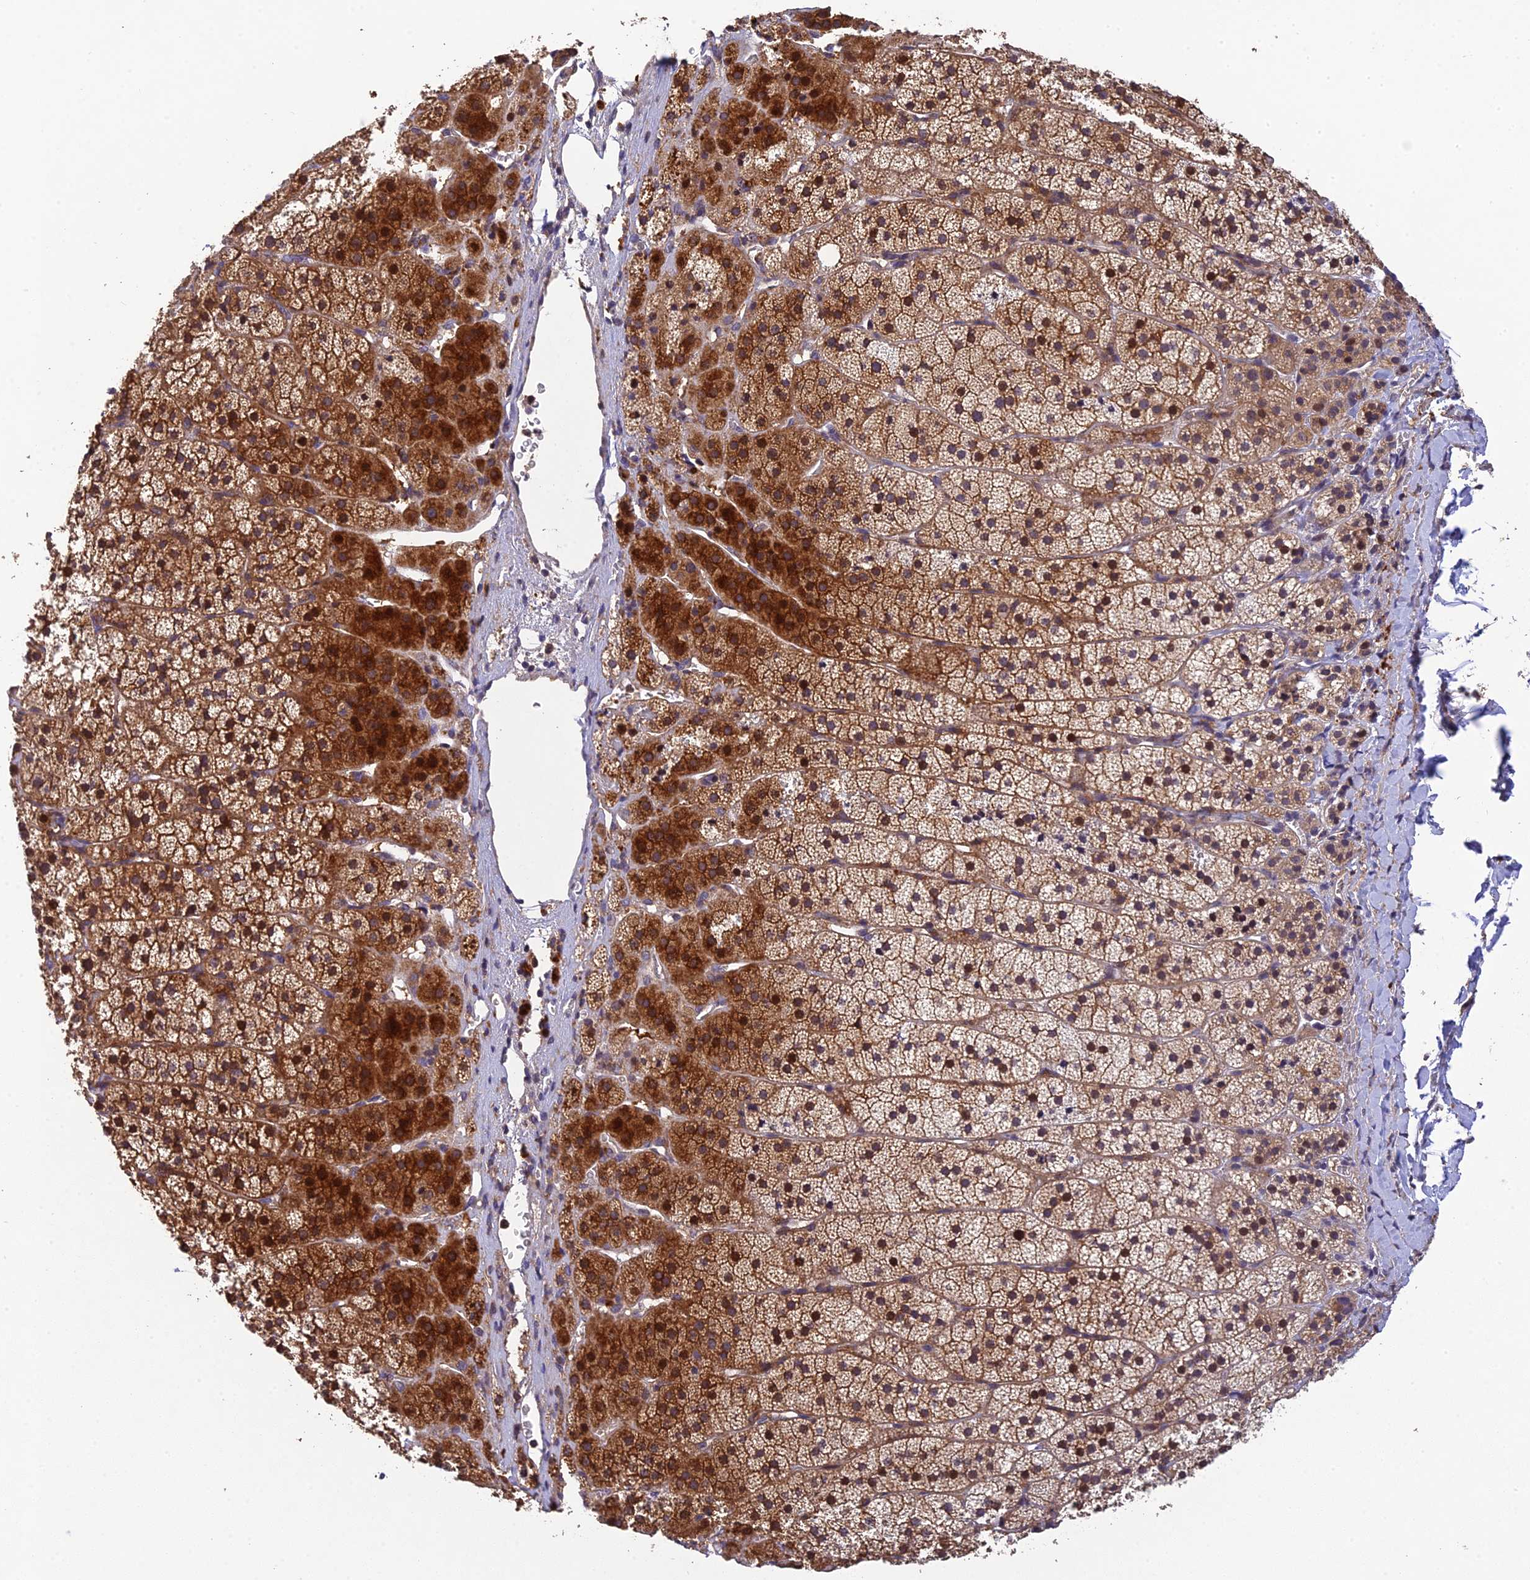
{"staining": {"intensity": "strong", "quantity": ">75%", "location": "cytoplasmic/membranous,nuclear"}, "tissue": "adrenal gland", "cell_type": "Glandular cells", "image_type": "normal", "snomed": [{"axis": "morphology", "description": "Normal tissue, NOS"}, {"axis": "topography", "description": "Adrenal gland"}], "caption": "Immunohistochemical staining of unremarkable adrenal gland shows strong cytoplasmic/membranous,nuclear protein staining in about >75% of glandular cells. Nuclei are stained in blue.", "gene": "DENND5B", "patient": {"sex": "female", "age": 44}}